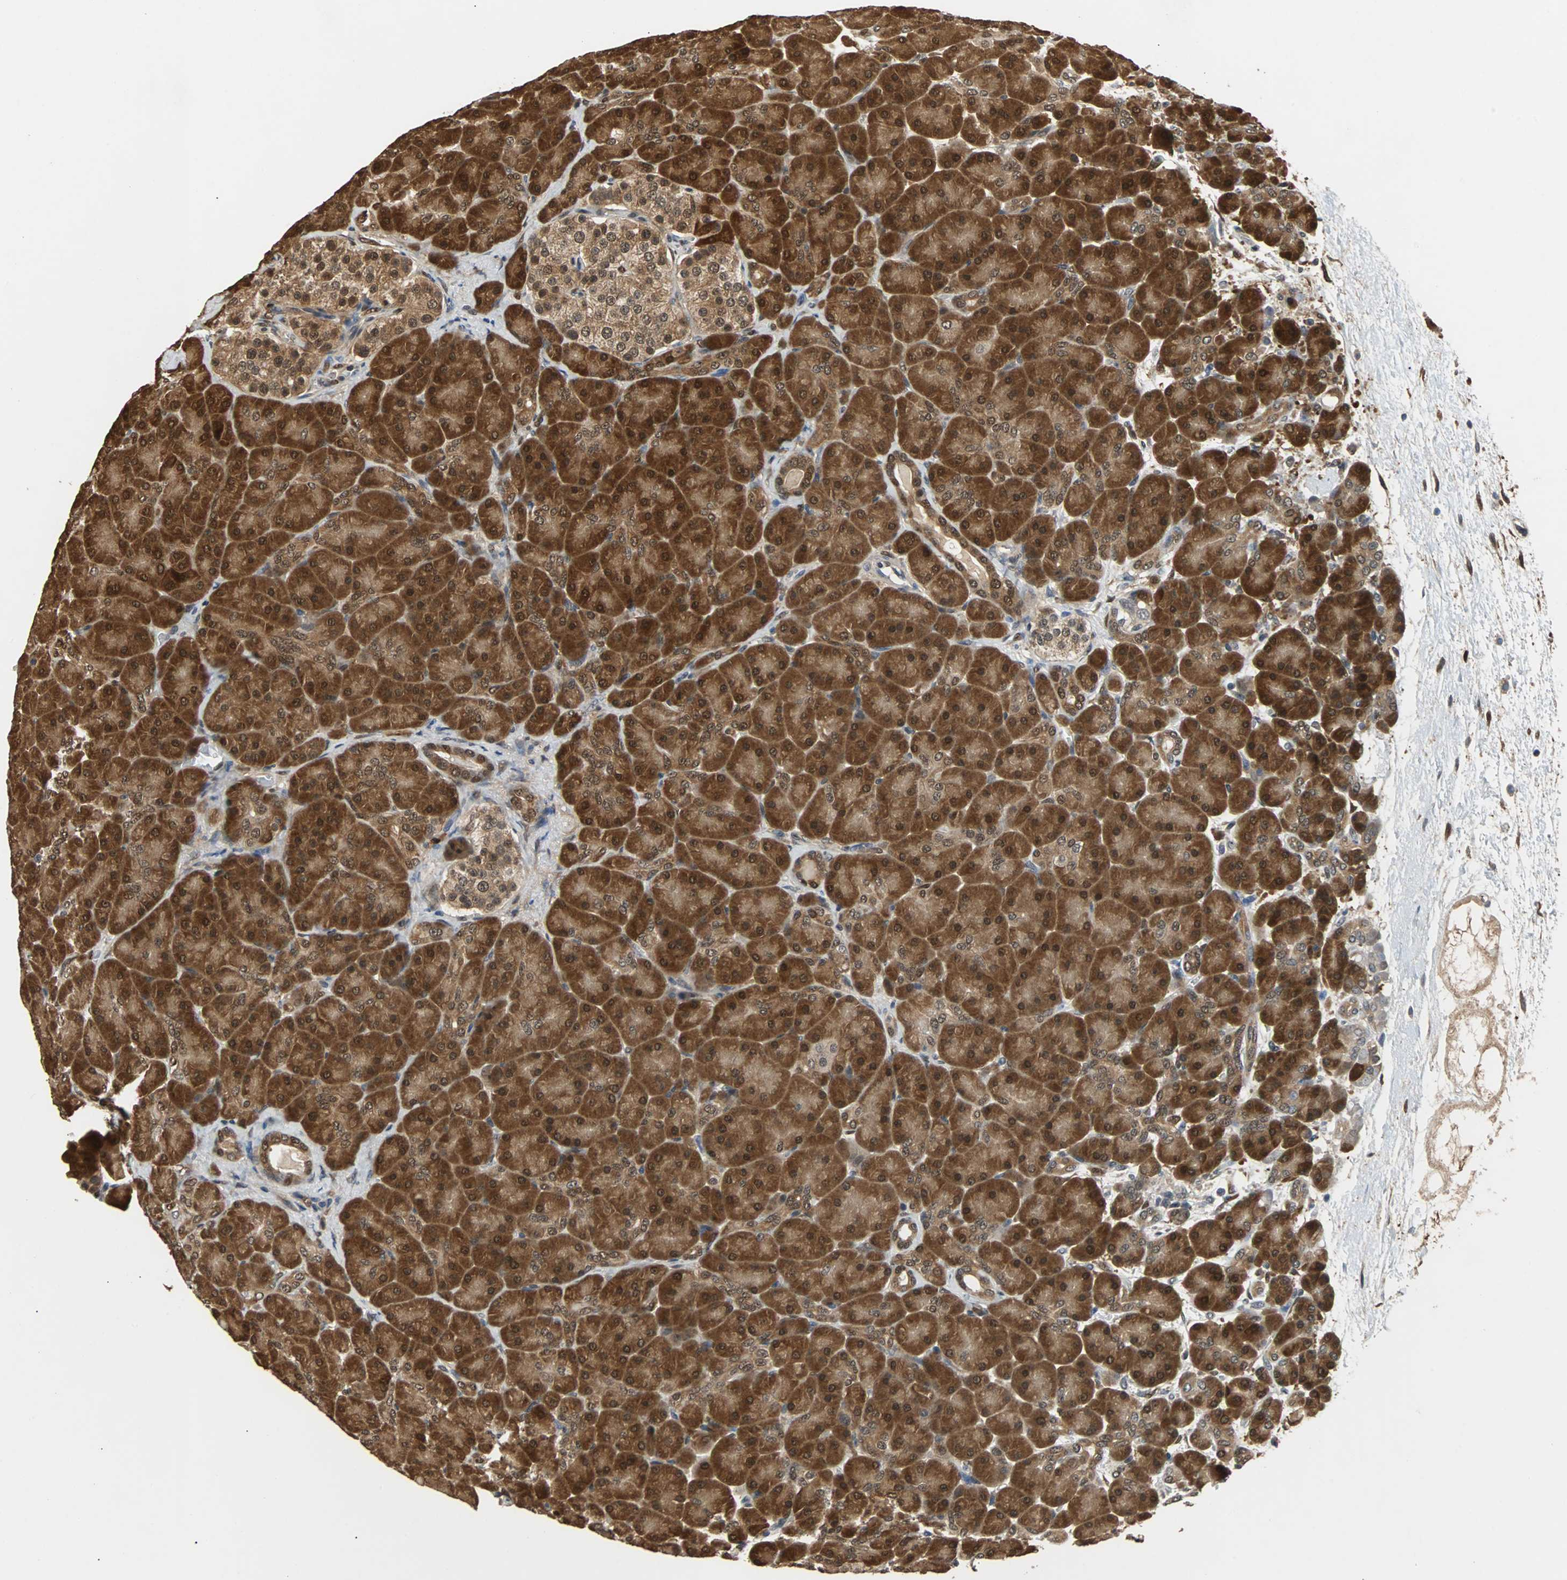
{"staining": {"intensity": "strong", "quantity": ">75%", "location": "cytoplasmic/membranous,nuclear"}, "tissue": "pancreas", "cell_type": "Exocrine glandular cells", "image_type": "normal", "snomed": [{"axis": "morphology", "description": "Normal tissue, NOS"}, {"axis": "topography", "description": "Pancreas"}], "caption": "Immunohistochemistry image of benign pancreas stained for a protein (brown), which demonstrates high levels of strong cytoplasmic/membranous,nuclear expression in about >75% of exocrine glandular cells.", "gene": "PRDX6", "patient": {"sex": "male", "age": 66}}